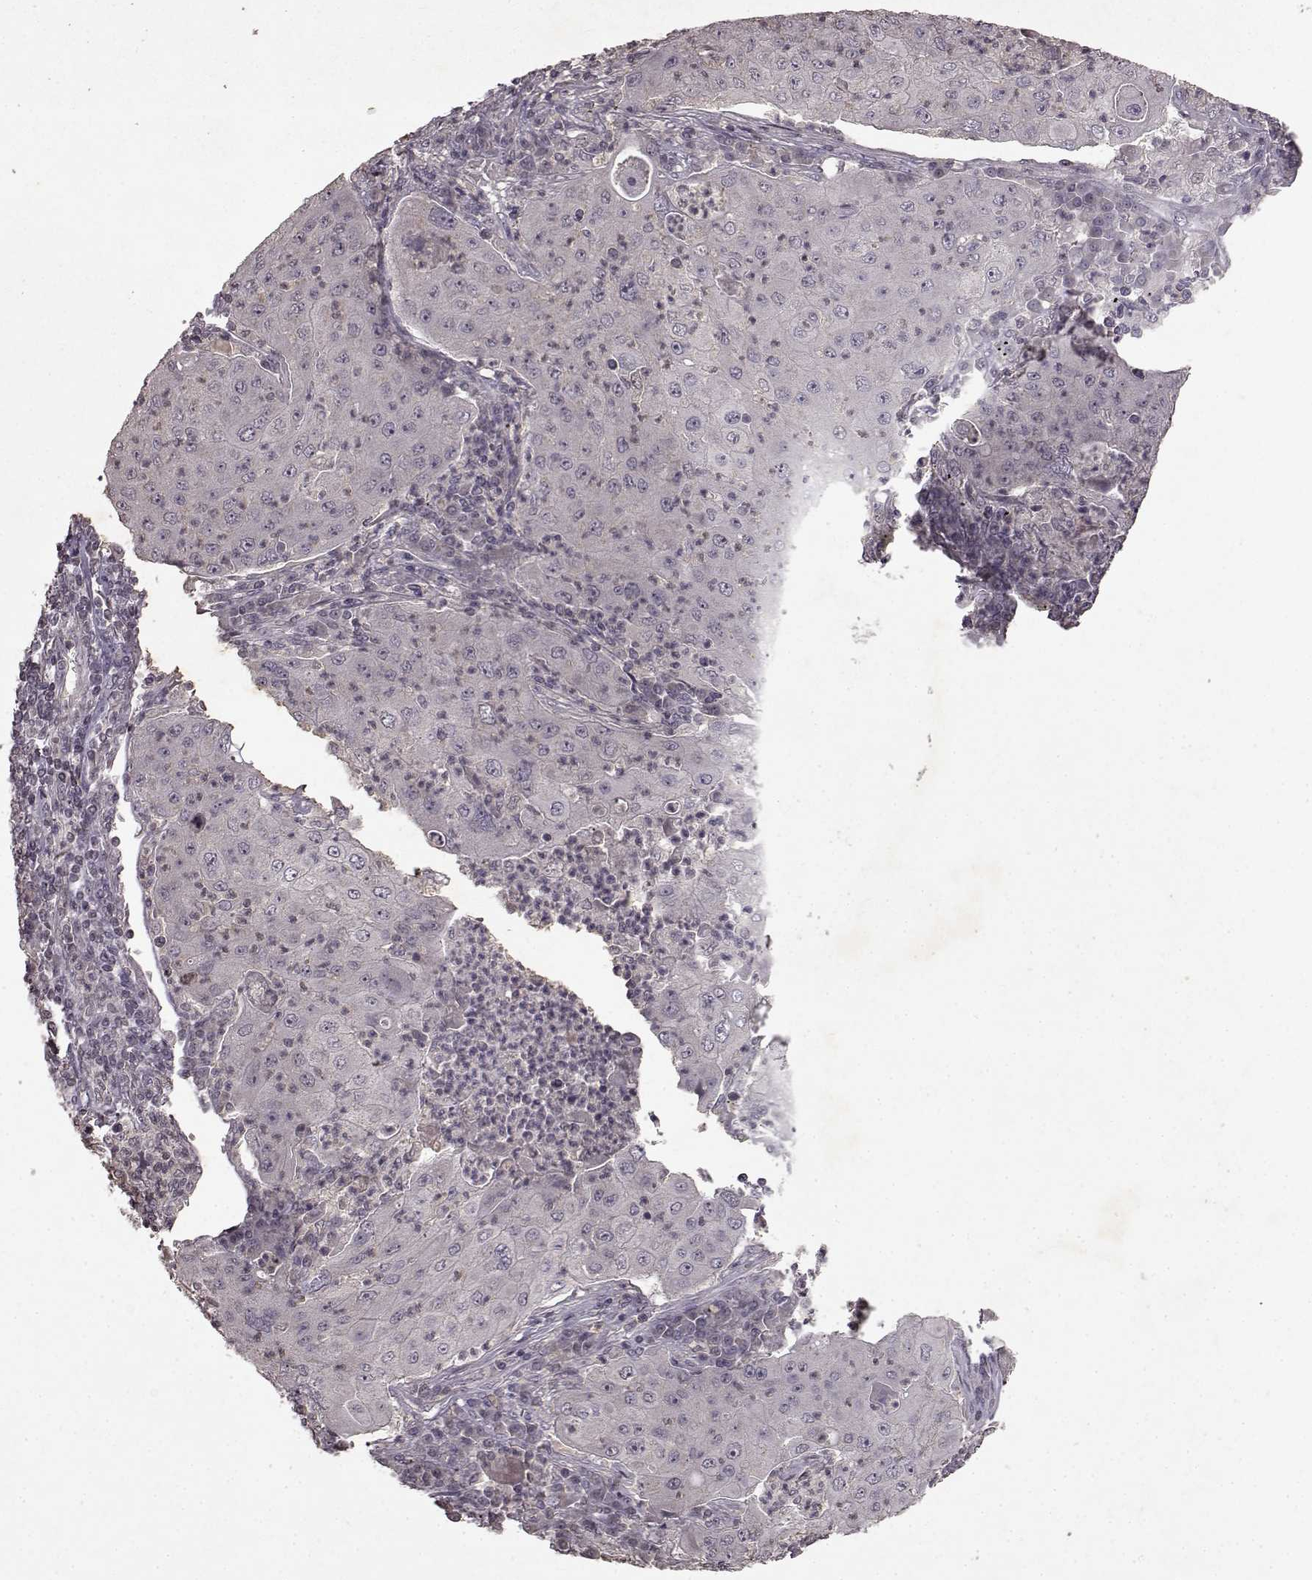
{"staining": {"intensity": "negative", "quantity": "none", "location": "none"}, "tissue": "lung cancer", "cell_type": "Tumor cells", "image_type": "cancer", "snomed": [{"axis": "morphology", "description": "Squamous cell carcinoma, NOS"}, {"axis": "topography", "description": "Lung"}], "caption": "Immunohistochemistry photomicrograph of neoplastic tissue: squamous cell carcinoma (lung) stained with DAB demonstrates no significant protein expression in tumor cells.", "gene": "LHB", "patient": {"sex": "female", "age": 59}}